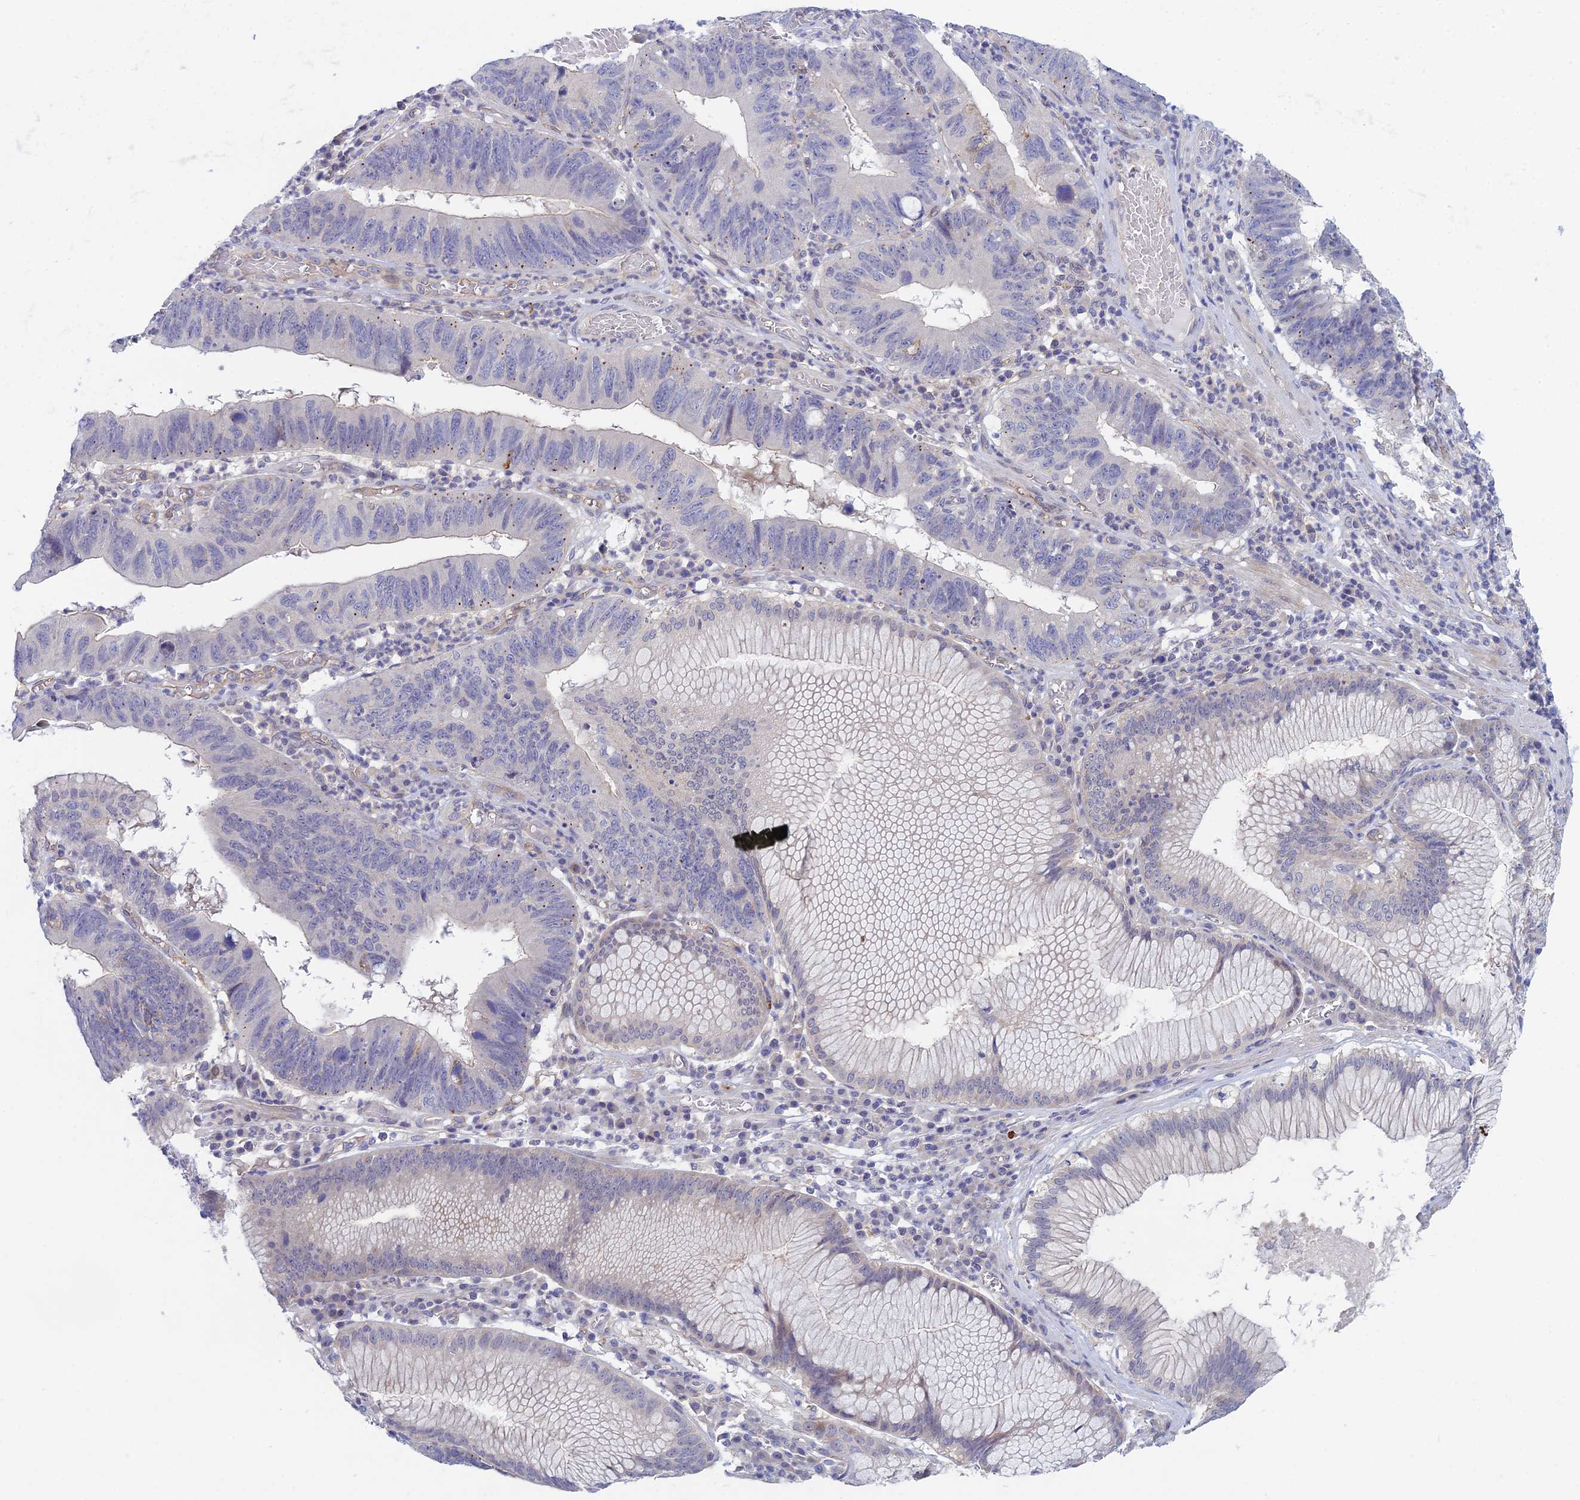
{"staining": {"intensity": "negative", "quantity": "none", "location": "none"}, "tissue": "stomach cancer", "cell_type": "Tumor cells", "image_type": "cancer", "snomed": [{"axis": "morphology", "description": "Adenocarcinoma, NOS"}, {"axis": "topography", "description": "Stomach"}], "caption": "This is an IHC image of stomach cancer. There is no positivity in tumor cells.", "gene": "METTL26", "patient": {"sex": "male", "age": 59}}